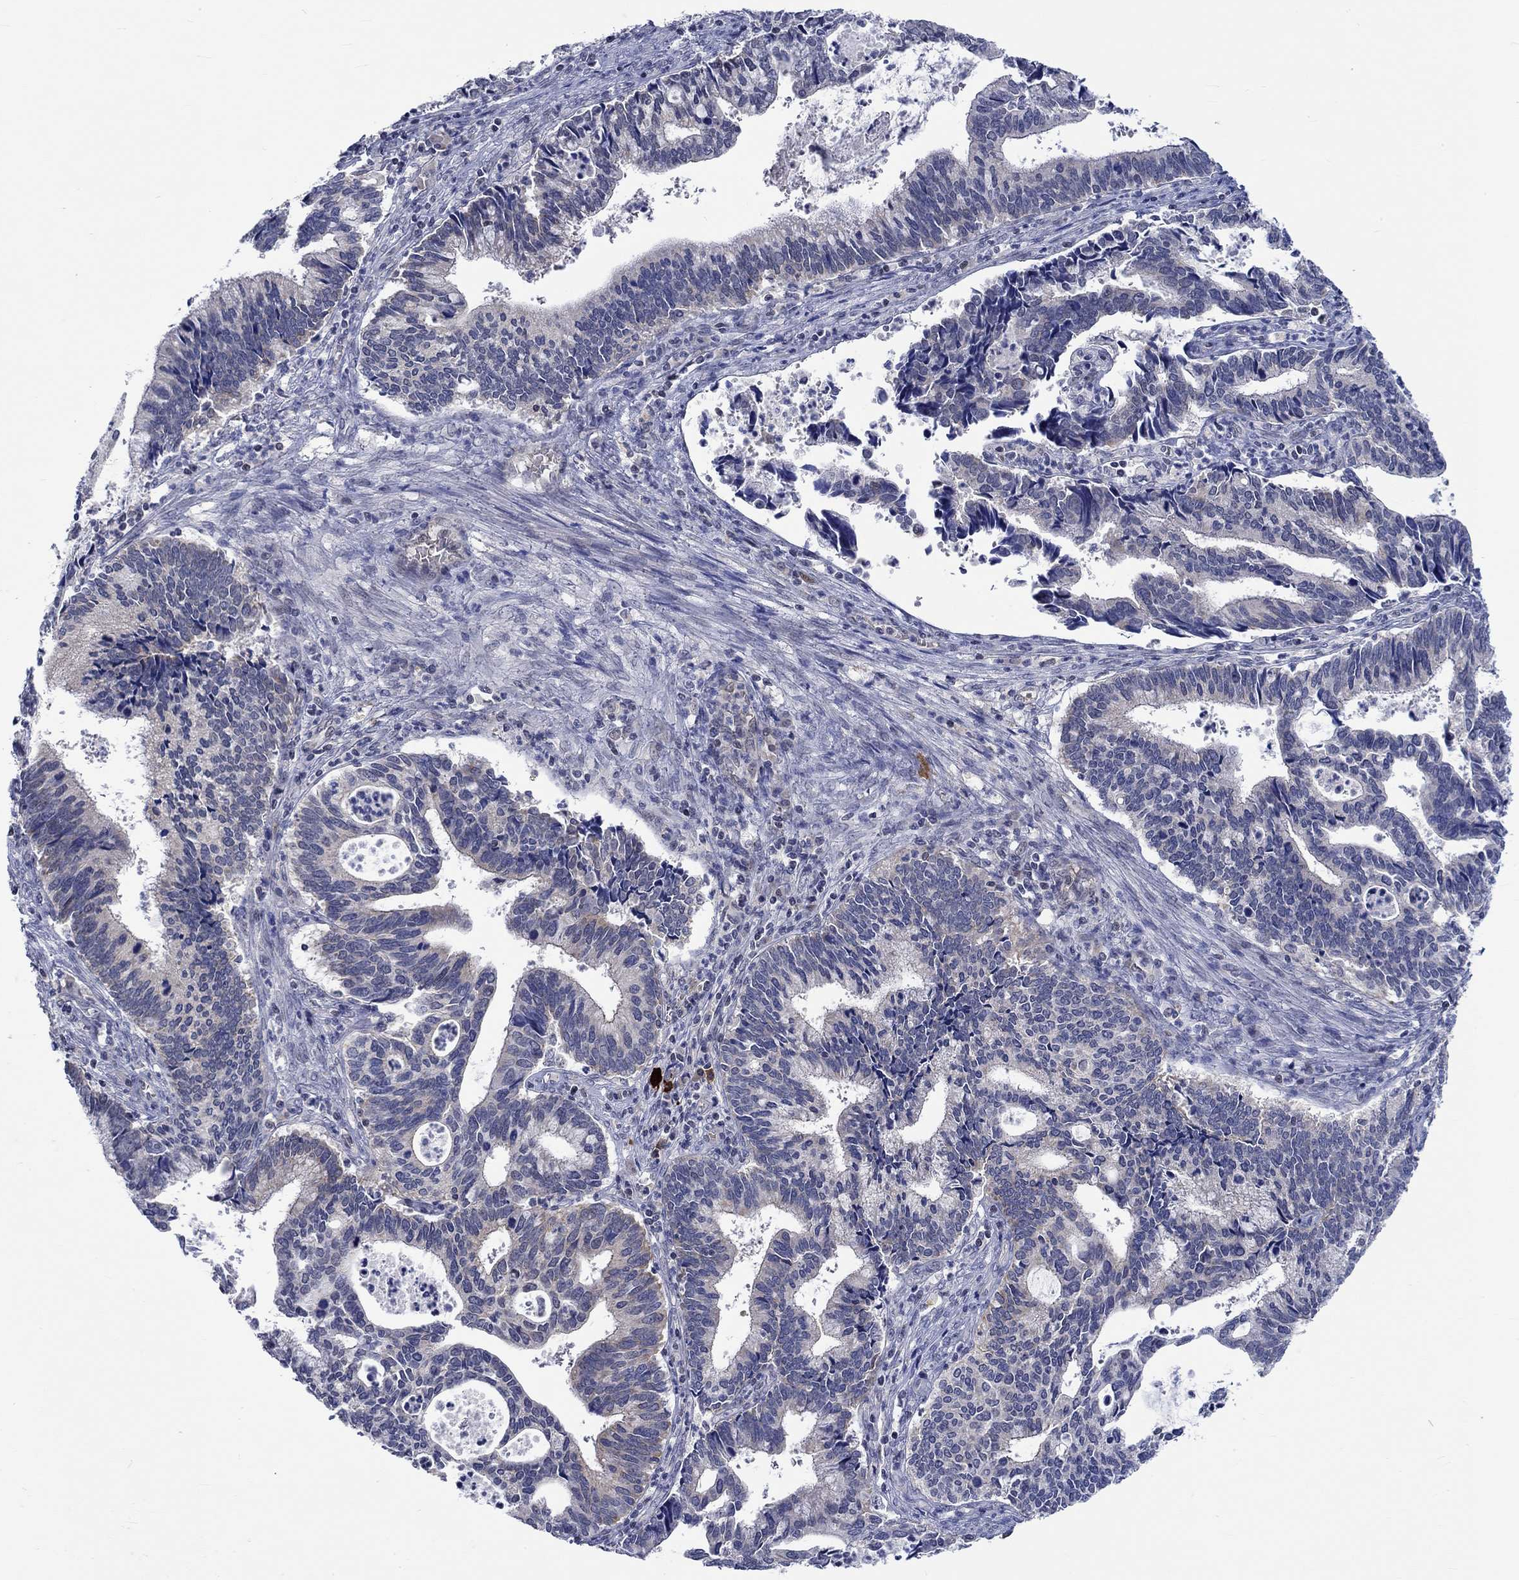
{"staining": {"intensity": "negative", "quantity": "none", "location": "none"}, "tissue": "cervical cancer", "cell_type": "Tumor cells", "image_type": "cancer", "snomed": [{"axis": "morphology", "description": "Adenocarcinoma, NOS"}, {"axis": "topography", "description": "Cervix"}], "caption": "Cervical cancer was stained to show a protein in brown. There is no significant staining in tumor cells.", "gene": "WASF1", "patient": {"sex": "female", "age": 42}}